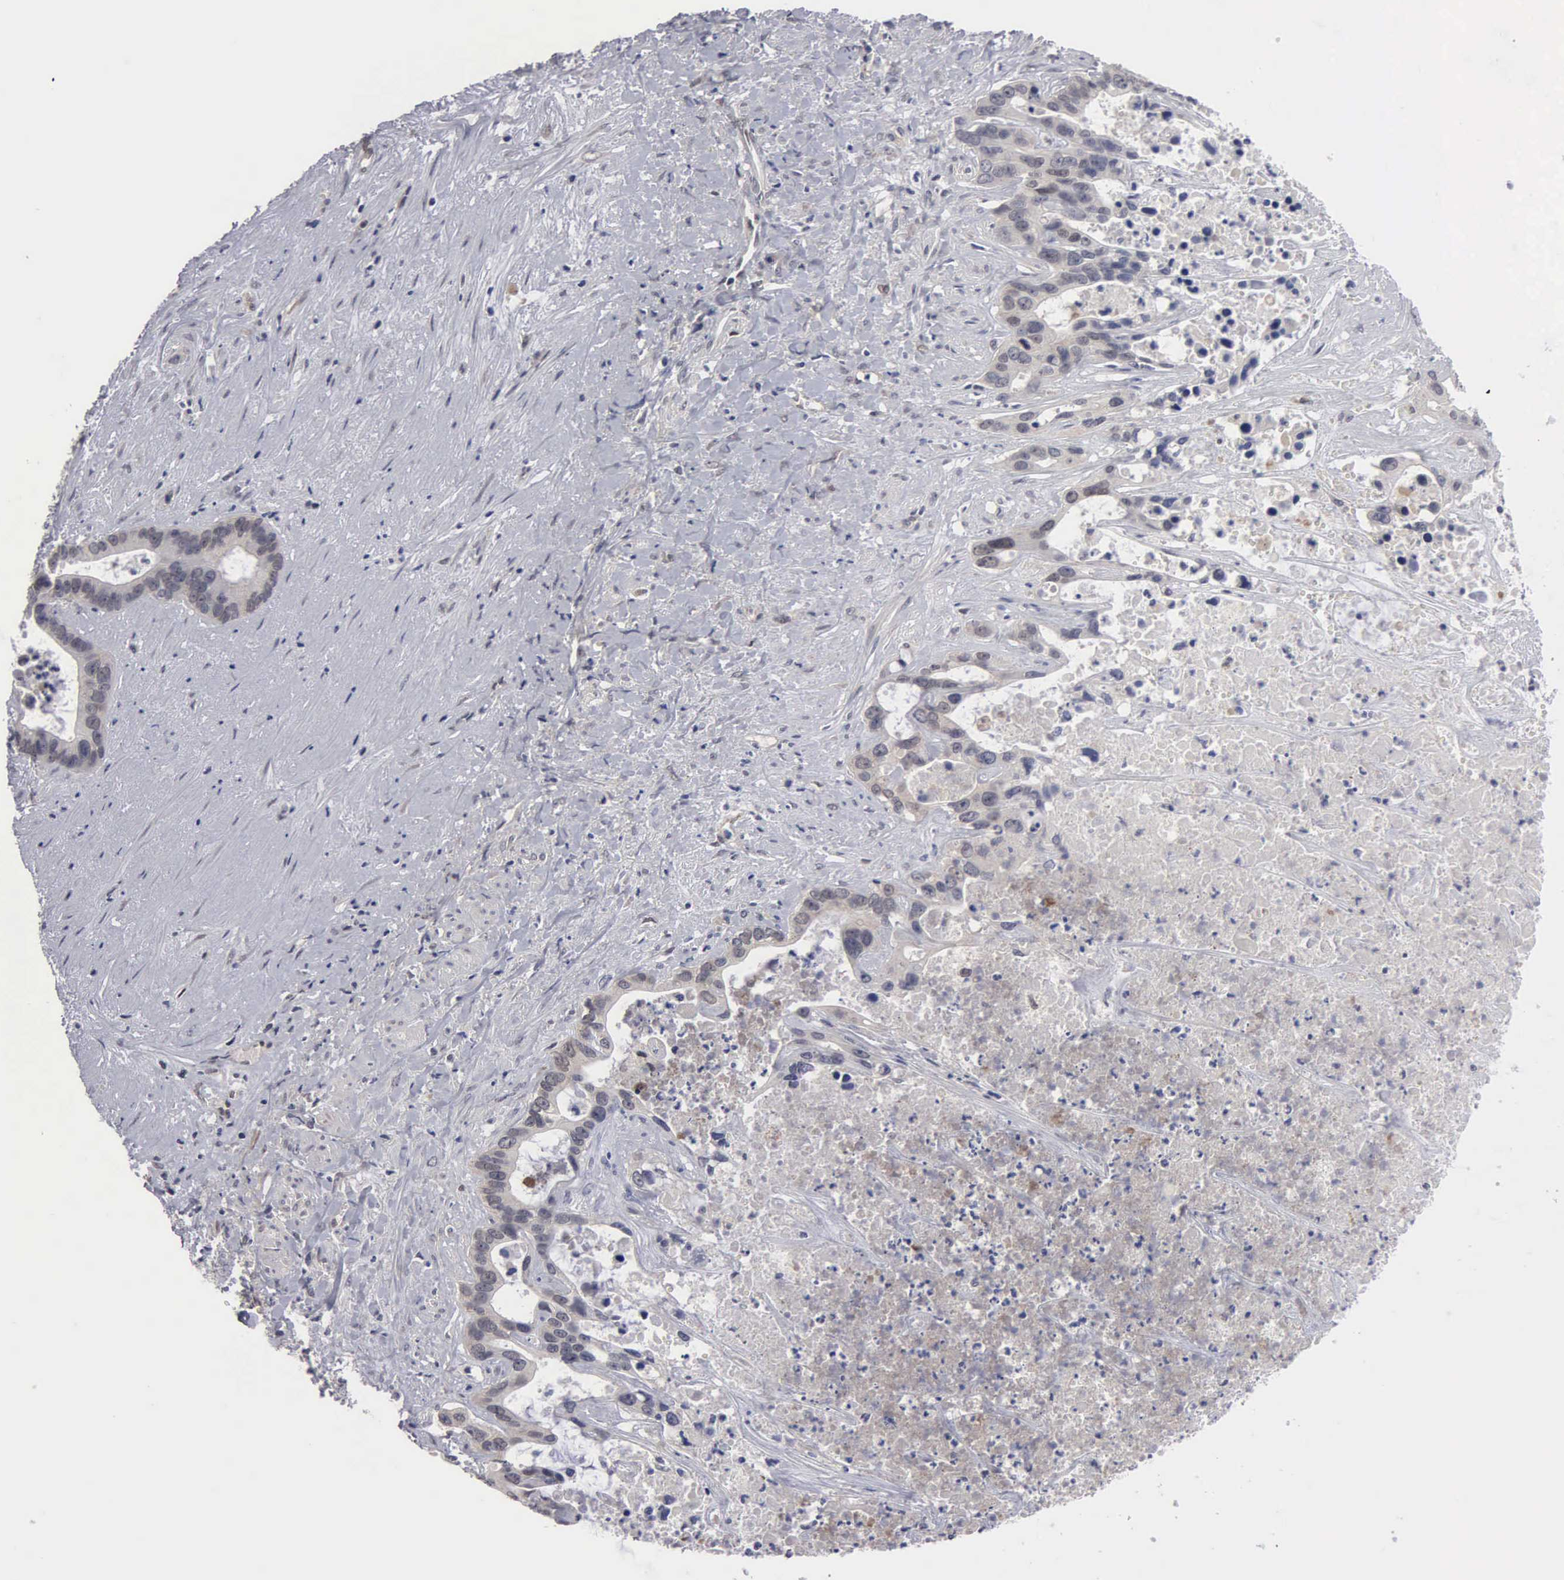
{"staining": {"intensity": "negative", "quantity": "none", "location": "none"}, "tissue": "liver cancer", "cell_type": "Tumor cells", "image_type": "cancer", "snomed": [{"axis": "morphology", "description": "Cholangiocarcinoma"}, {"axis": "topography", "description": "Liver"}], "caption": "Image shows no protein expression in tumor cells of liver cancer (cholangiocarcinoma) tissue.", "gene": "ZBTB33", "patient": {"sex": "female", "age": 65}}